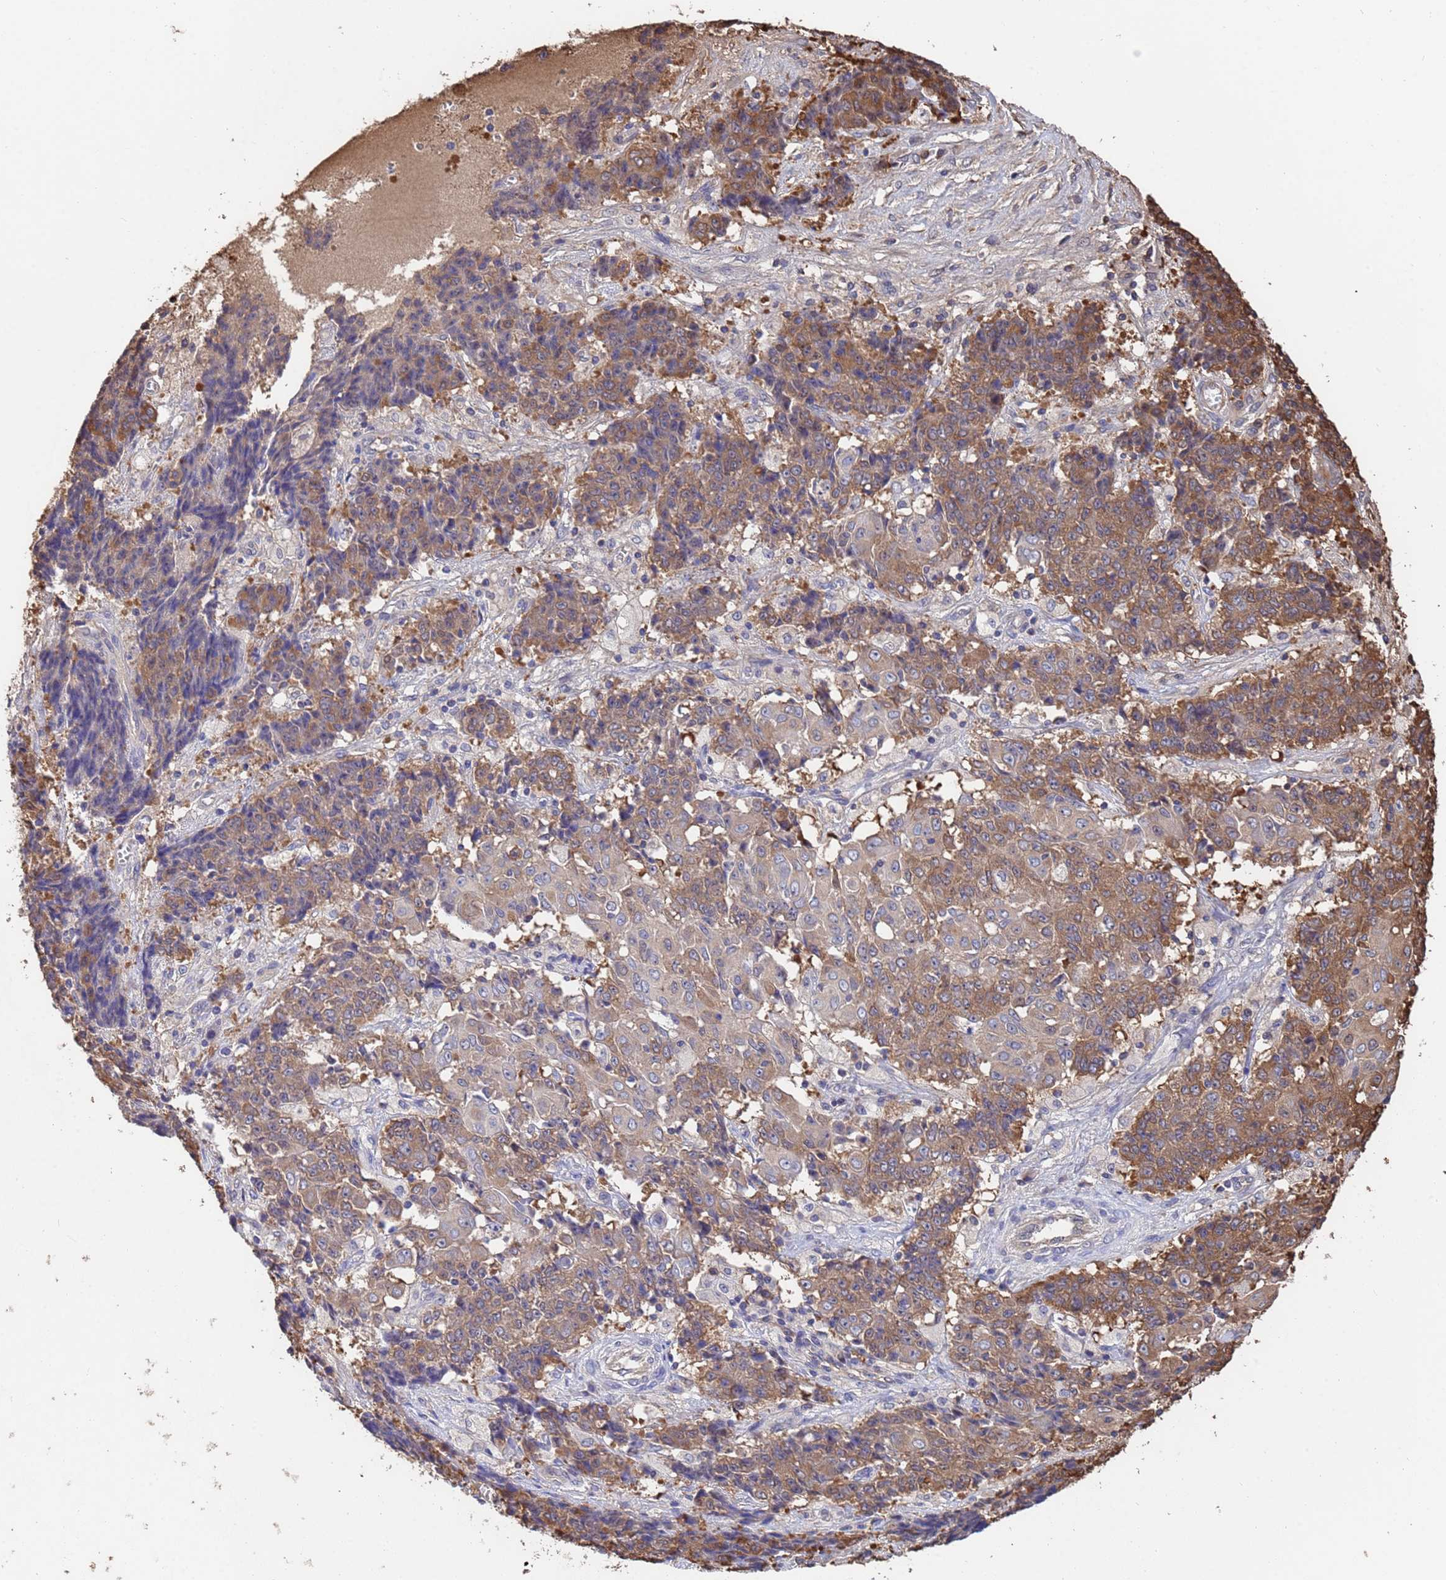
{"staining": {"intensity": "moderate", "quantity": ">75%", "location": "cytoplasmic/membranous"}, "tissue": "ovarian cancer", "cell_type": "Tumor cells", "image_type": "cancer", "snomed": [{"axis": "morphology", "description": "Carcinoma, endometroid"}, {"axis": "topography", "description": "Ovary"}], "caption": "Immunohistochemistry image of neoplastic tissue: endometroid carcinoma (ovarian) stained using immunohistochemistry reveals medium levels of moderate protein expression localized specifically in the cytoplasmic/membranous of tumor cells, appearing as a cytoplasmic/membranous brown color.", "gene": "FAM25A", "patient": {"sex": "female", "age": 42}}